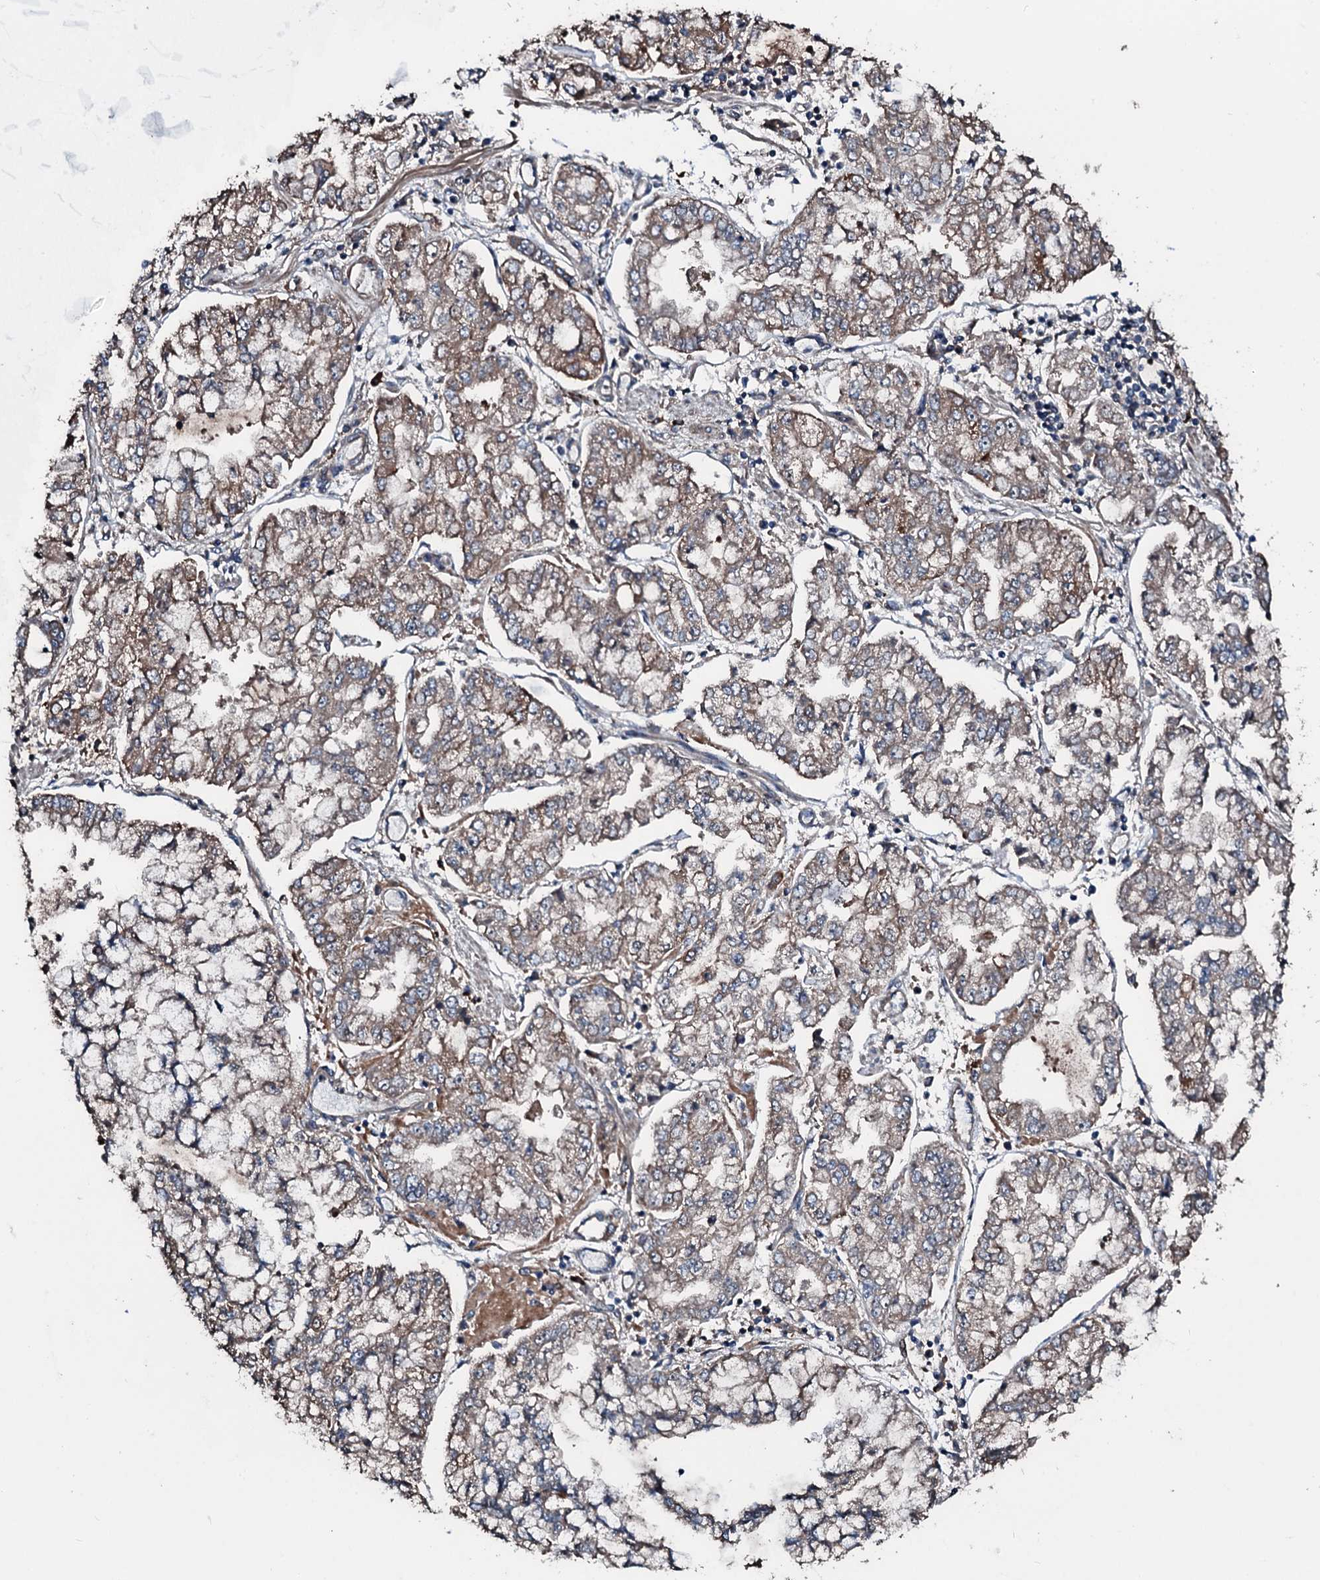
{"staining": {"intensity": "moderate", "quantity": "25%-75%", "location": "cytoplasmic/membranous"}, "tissue": "stomach cancer", "cell_type": "Tumor cells", "image_type": "cancer", "snomed": [{"axis": "morphology", "description": "Adenocarcinoma, NOS"}, {"axis": "topography", "description": "Stomach"}], "caption": "Protein staining reveals moderate cytoplasmic/membranous expression in about 25%-75% of tumor cells in stomach cancer (adenocarcinoma).", "gene": "AARS1", "patient": {"sex": "male", "age": 76}}